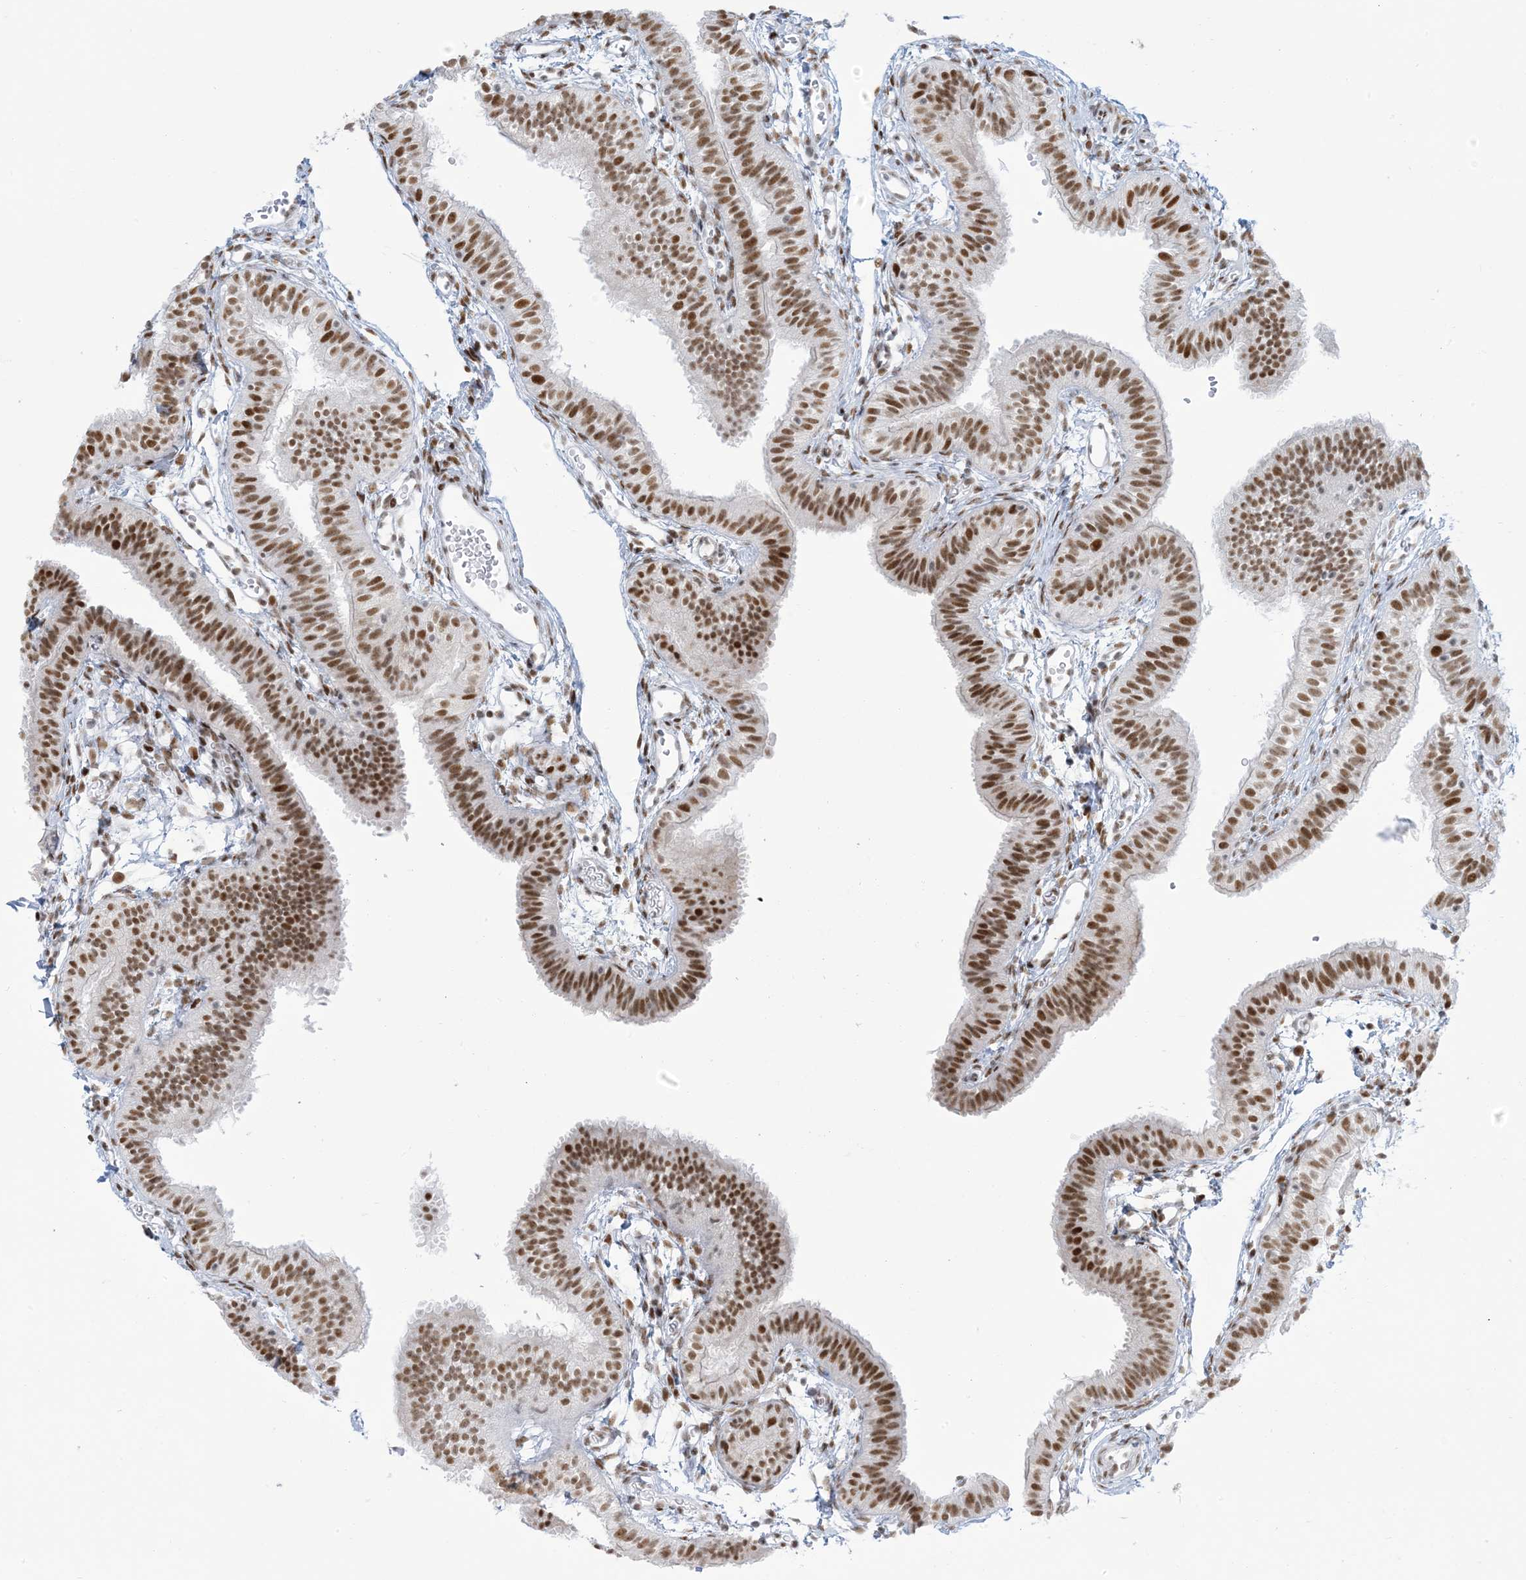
{"staining": {"intensity": "moderate", "quantity": ">75%", "location": "nuclear"}, "tissue": "fallopian tube", "cell_type": "Glandular cells", "image_type": "normal", "snomed": [{"axis": "morphology", "description": "Normal tissue, NOS"}, {"axis": "topography", "description": "Fallopian tube"}], "caption": "Approximately >75% of glandular cells in normal fallopian tube show moderate nuclear protein positivity as visualized by brown immunohistochemical staining.", "gene": "STAG1", "patient": {"sex": "female", "age": 35}}